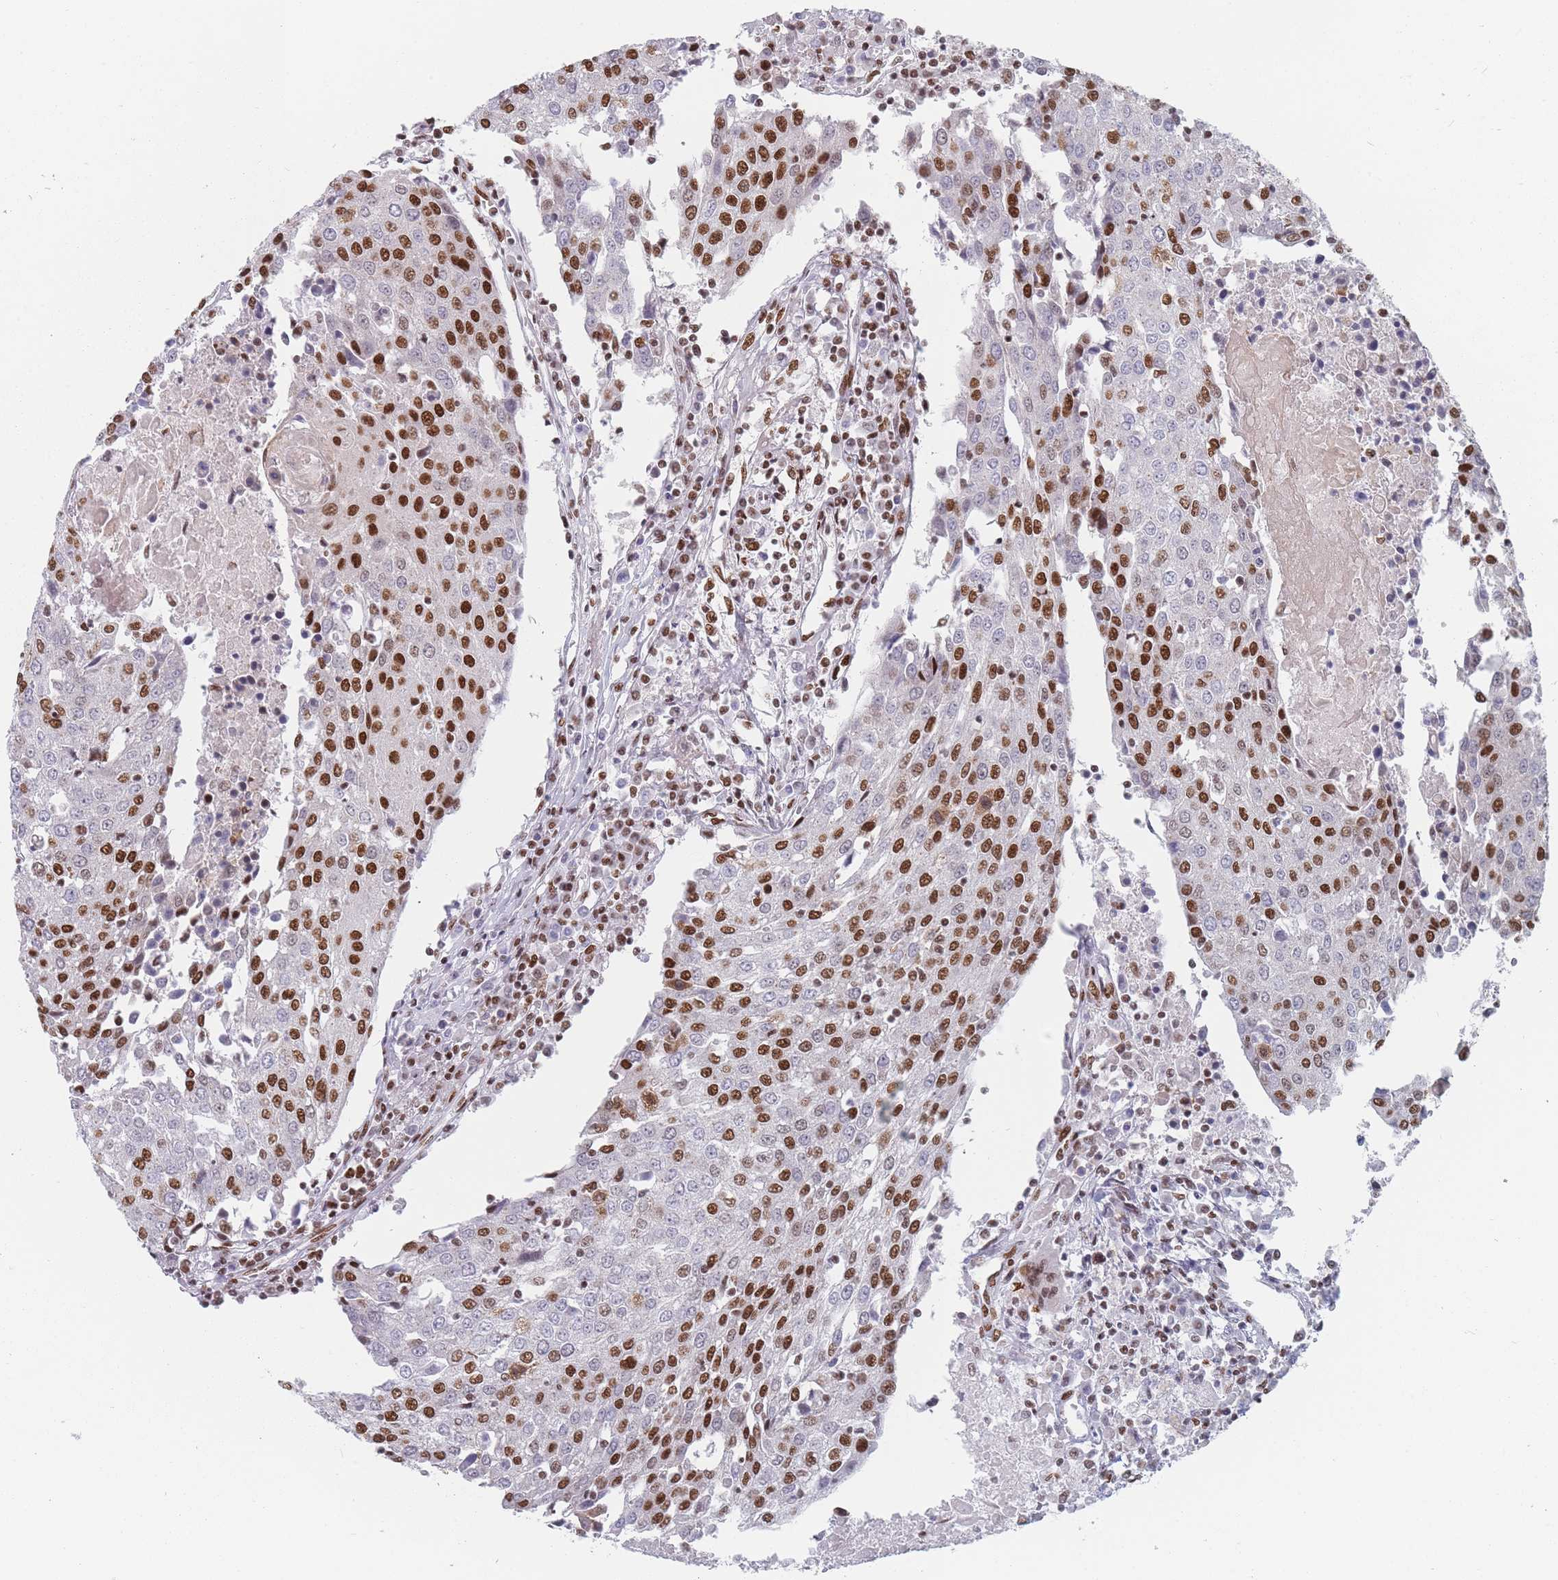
{"staining": {"intensity": "strong", "quantity": "25%-75%", "location": "nuclear"}, "tissue": "urothelial cancer", "cell_type": "Tumor cells", "image_type": "cancer", "snomed": [{"axis": "morphology", "description": "Urothelial carcinoma, High grade"}, {"axis": "topography", "description": "Urinary bladder"}], "caption": "High-grade urothelial carcinoma stained with a brown dye displays strong nuclear positive staining in about 25%-75% of tumor cells.", "gene": "SAFB2", "patient": {"sex": "female", "age": 85}}